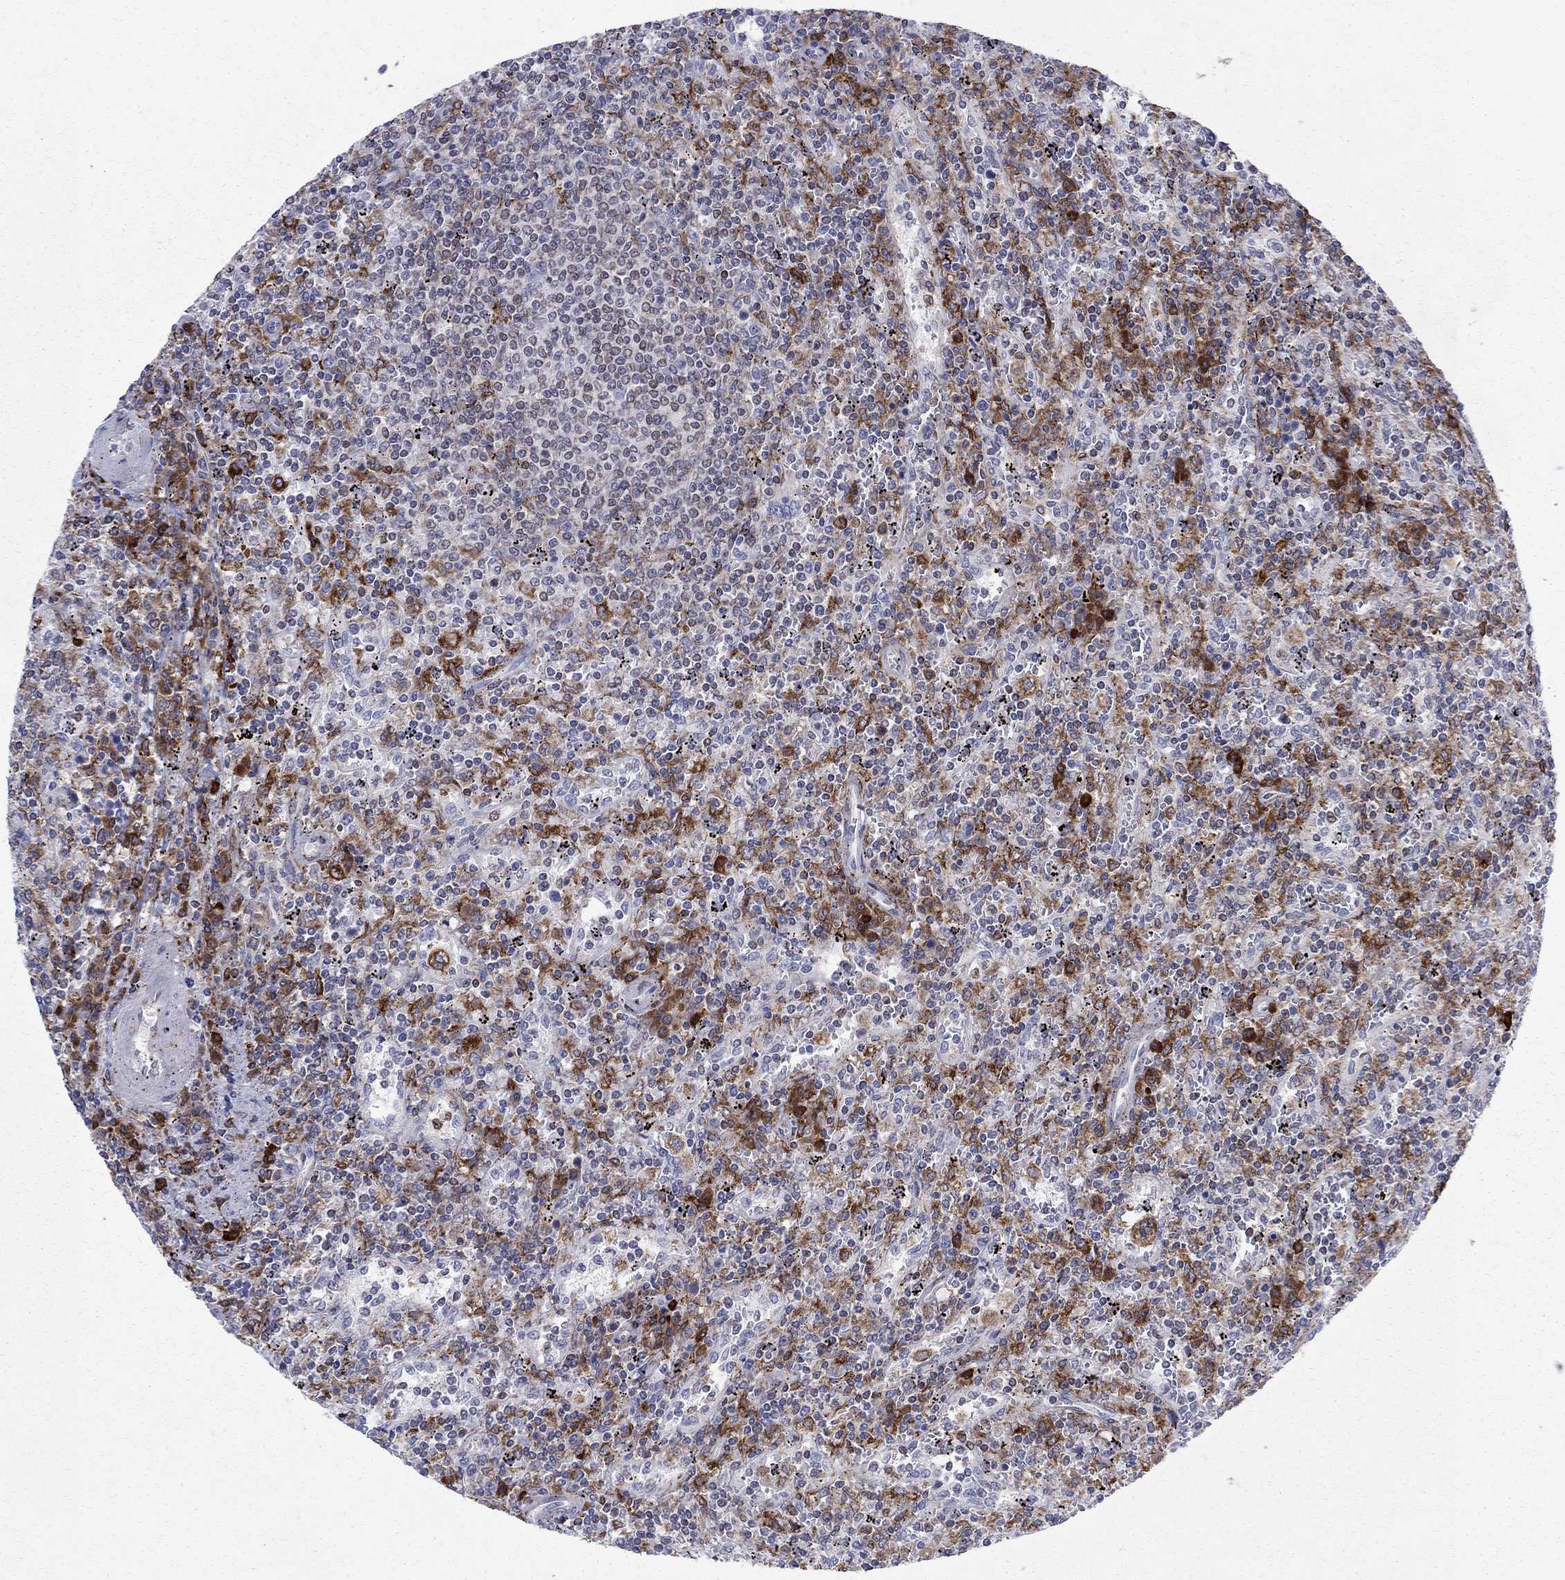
{"staining": {"intensity": "moderate", "quantity": "25%-75%", "location": "cytoplasmic/membranous"}, "tissue": "lymphoma", "cell_type": "Tumor cells", "image_type": "cancer", "snomed": [{"axis": "morphology", "description": "Malignant lymphoma, non-Hodgkin's type, Low grade"}, {"axis": "topography", "description": "Spleen"}], "caption": "Human lymphoma stained for a protein (brown) displays moderate cytoplasmic/membranous positive expression in about 25%-75% of tumor cells.", "gene": "CAB39L", "patient": {"sex": "male", "age": 62}}